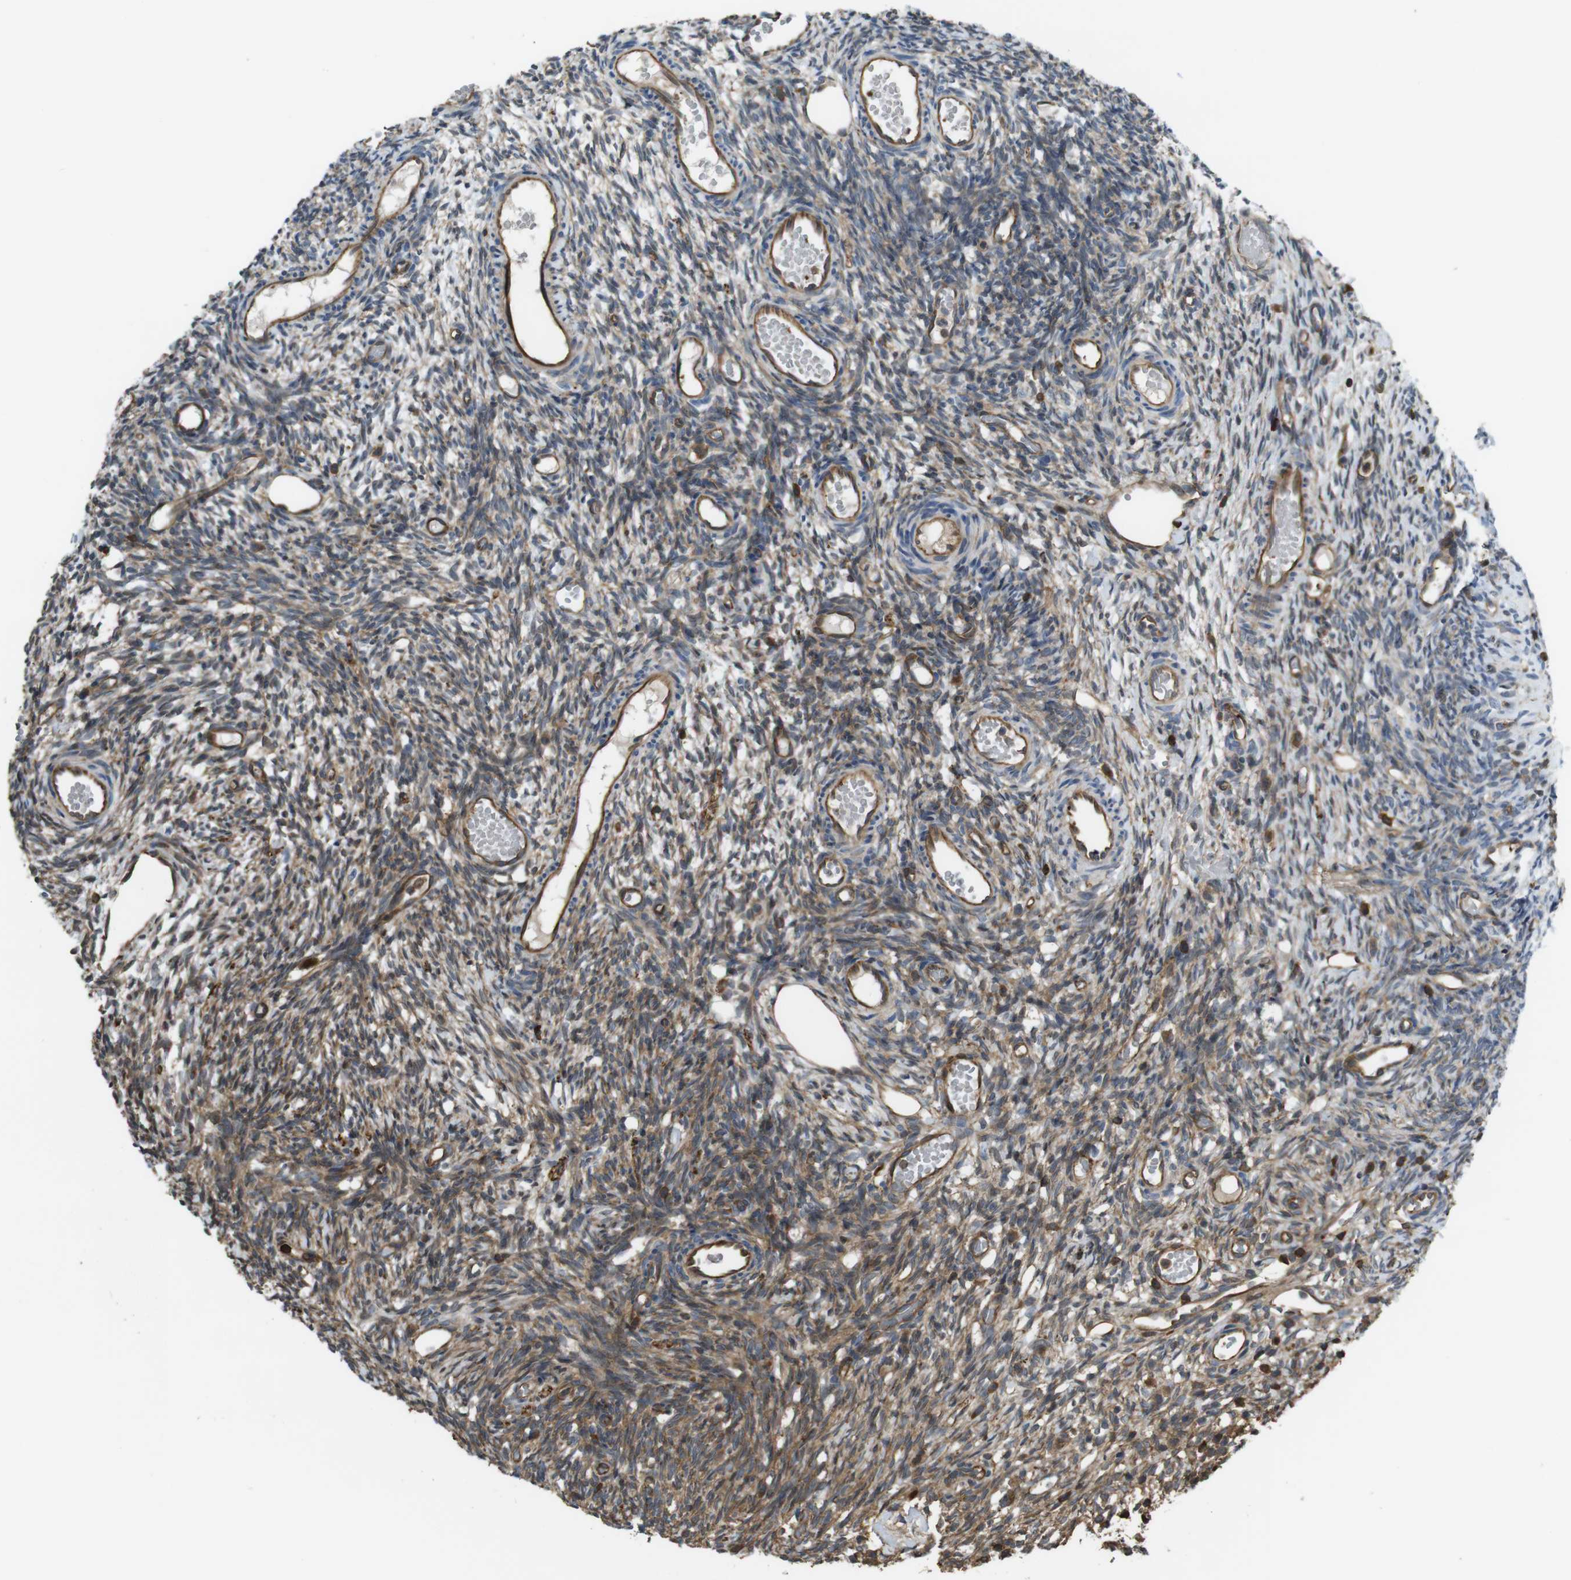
{"staining": {"intensity": "moderate", "quantity": ">75%", "location": "cytoplasmic/membranous"}, "tissue": "ovary", "cell_type": "Ovarian stroma cells", "image_type": "normal", "snomed": [{"axis": "morphology", "description": "Normal tissue, NOS"}, {"axis": "topography", "description": "Ovary"}], "caption": "Brown immunohistochemical staining in normal ovary displays moderate cytoplasmic/membranous positivity in approximately >75% of ovarian stroma cells.", "gene": "ARHGDIA", "patient": {"sex": "female", "age": 35}}